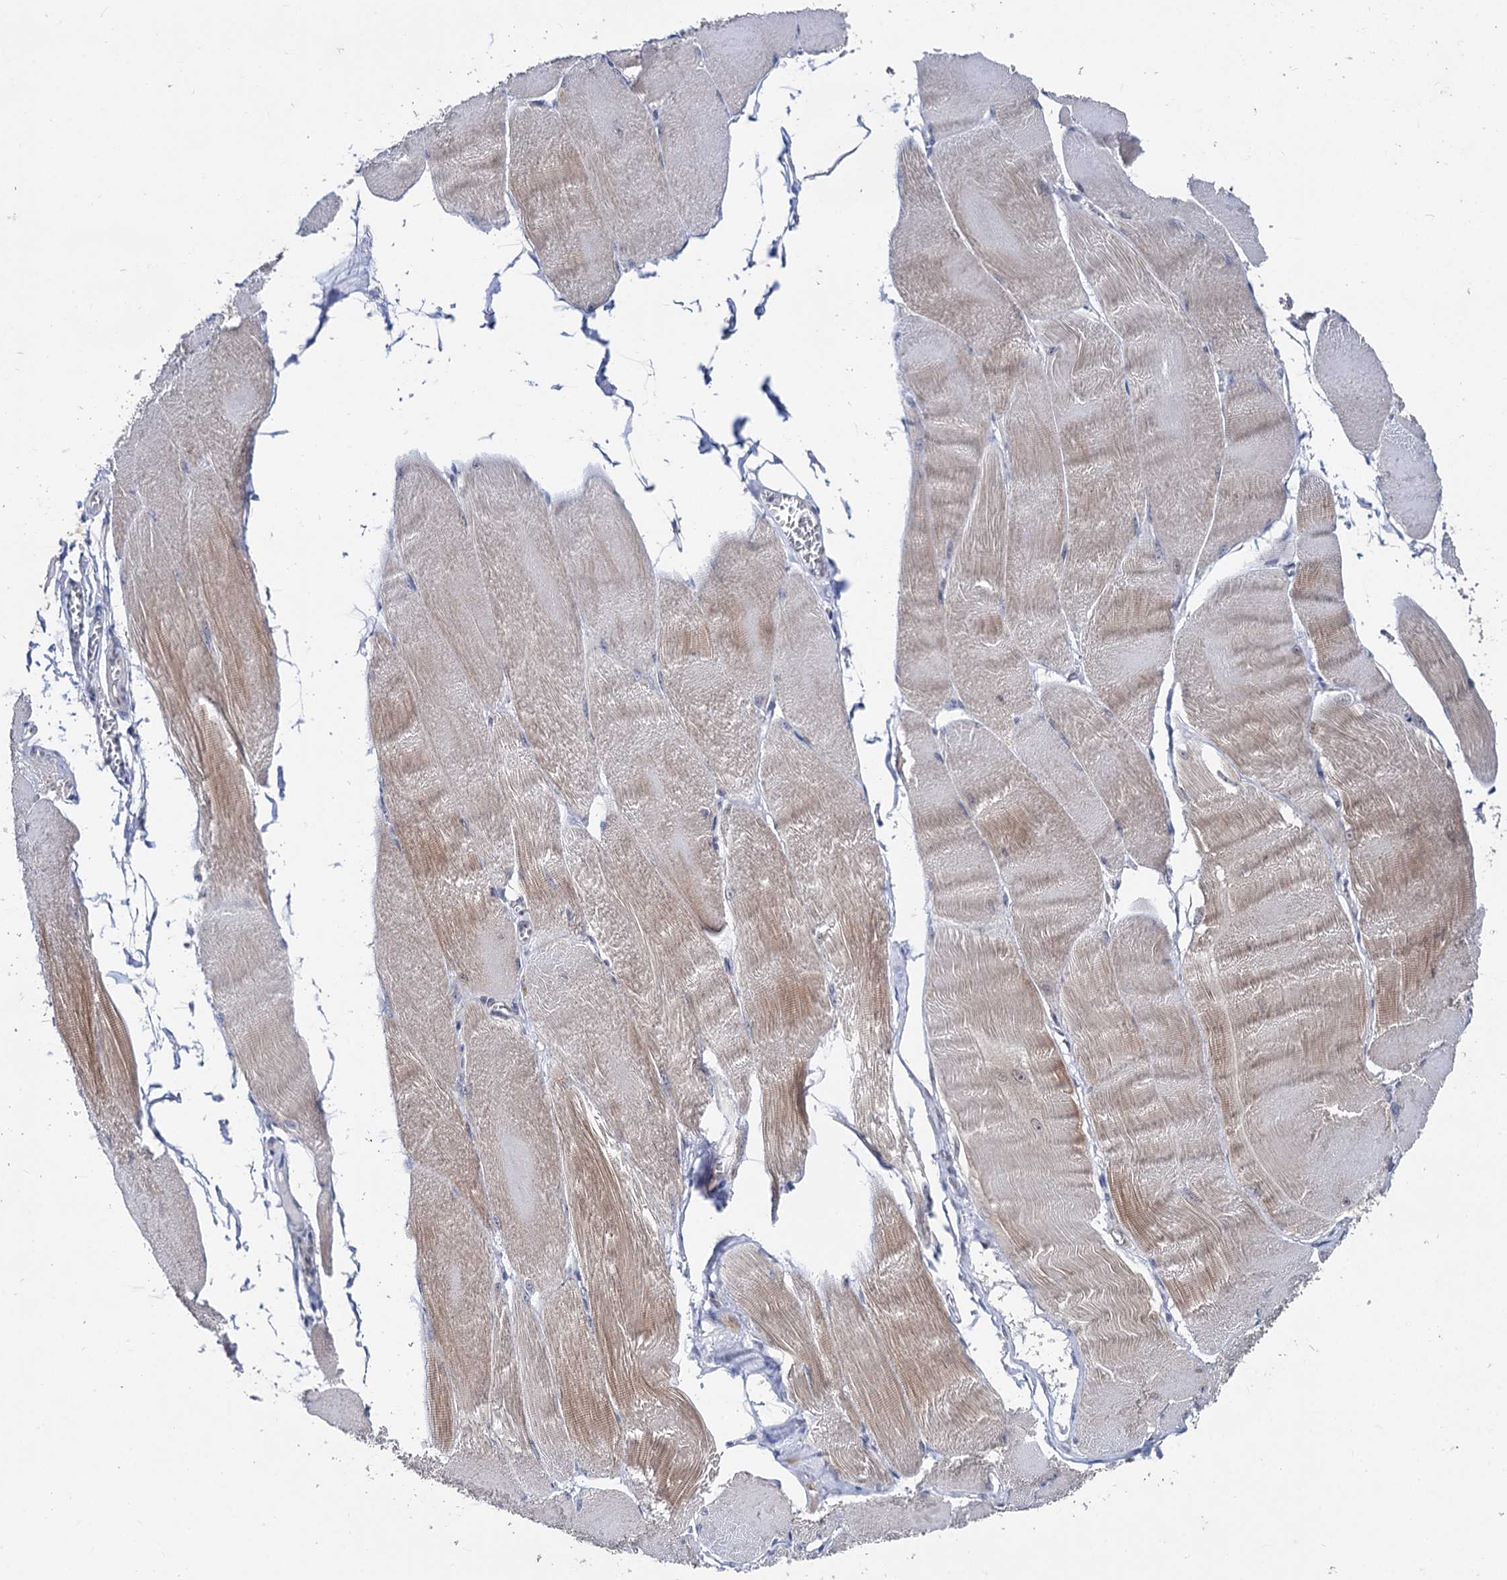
{"staining": {"intensity": "moderate", "quantity": "25%-75%", "location": "cytoplasmic/membranous"}, "tissue": "skeletal muscle", "cell_type": "Myocytes", "image_type": "normal", "snomed": [{"axis": "morphology", "description": "Normal tissue, NOS"}, {"axis": "morphology", "description": "Basal cell carcinoma"}, {"axis": "topography", "description": "Skeletal muscle"}], "caption": "Brown immunohistochemical staining in normal skeletal muscle reveals moderate cytoplasmic/membranous positivity in about 25%-75% of myocytes.", "gene": "CAPRIN2", "patient": {"sex": "female", "age": 64}}